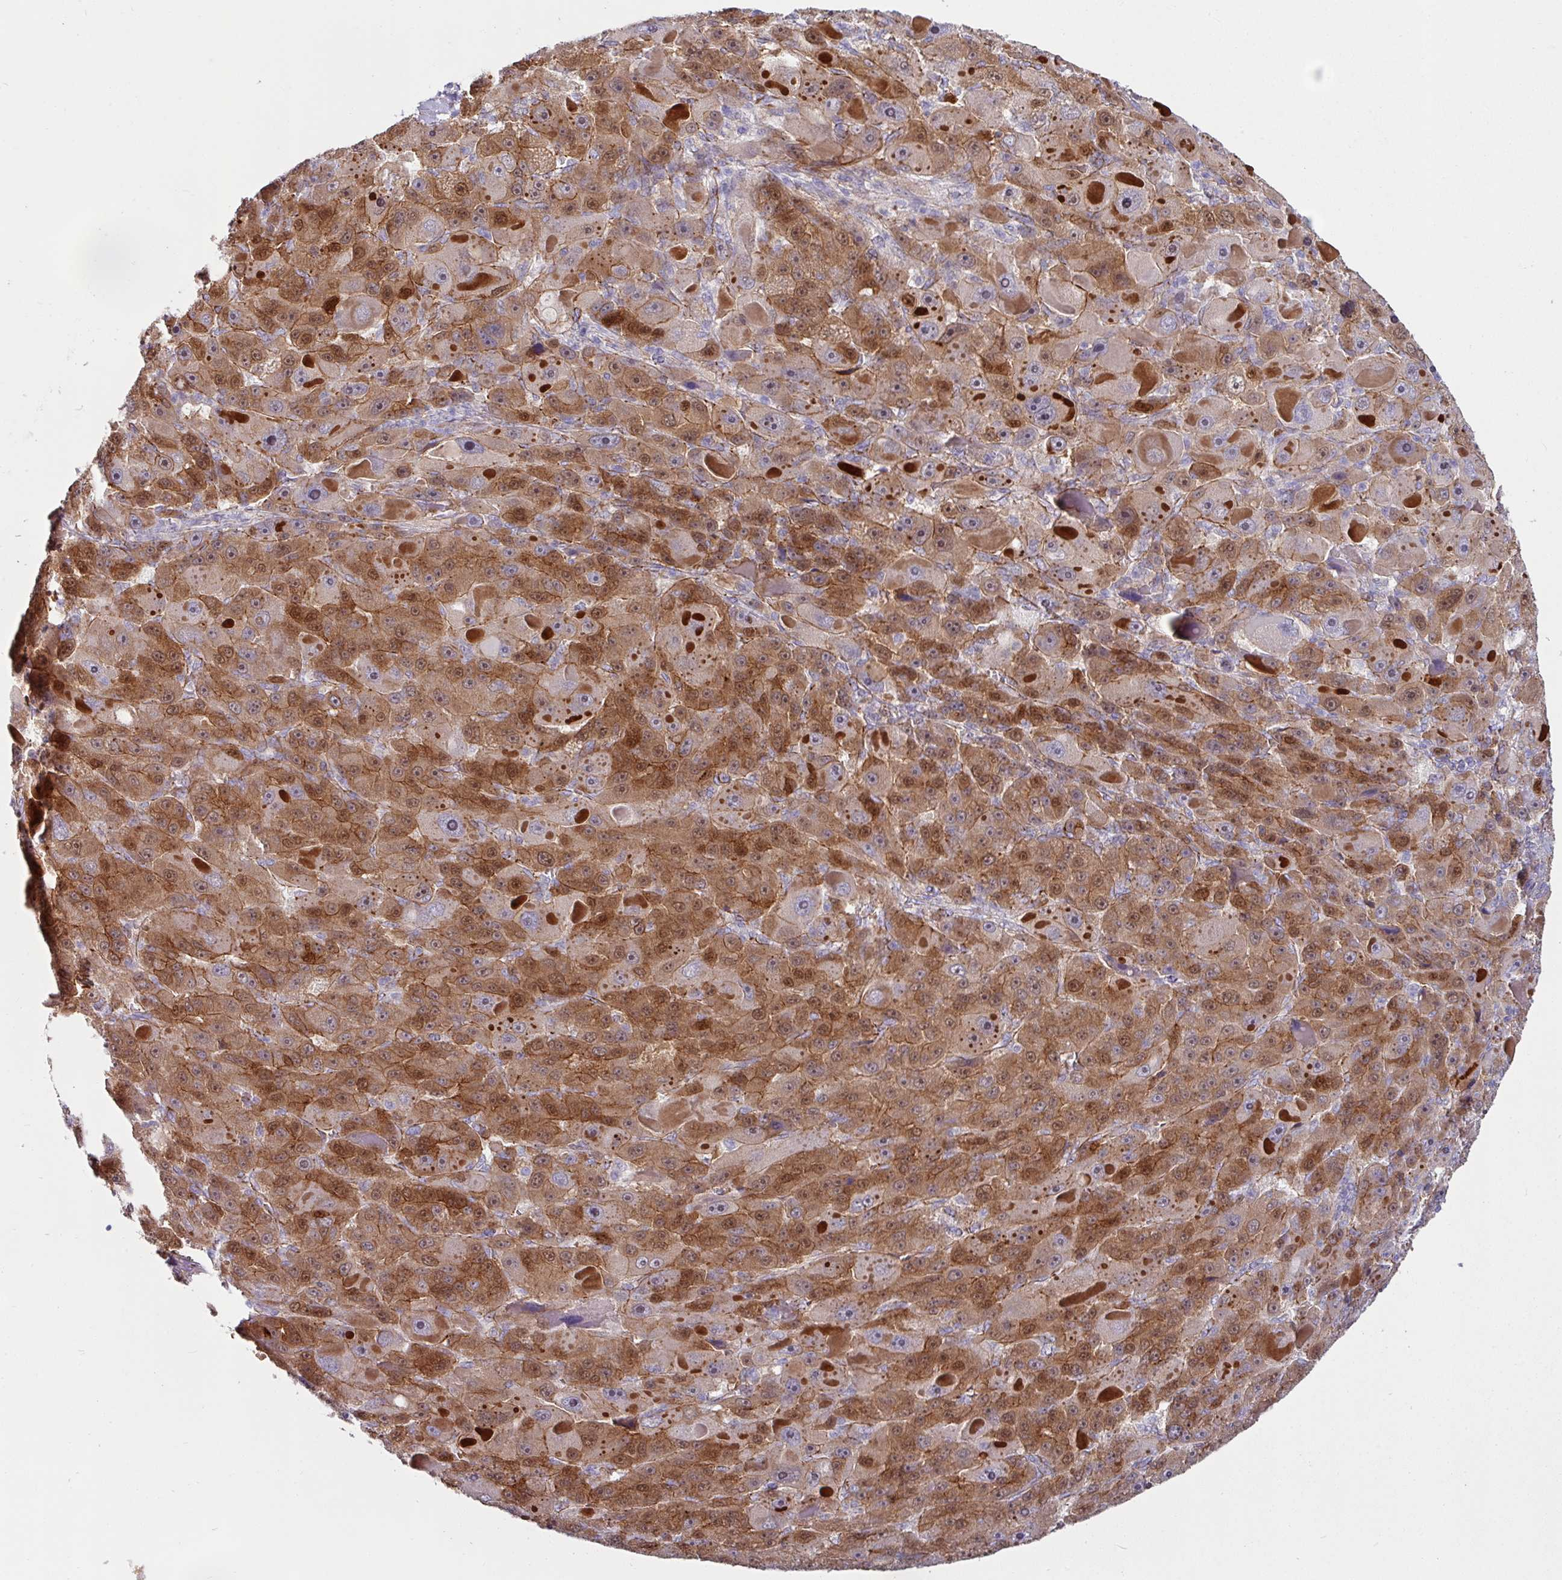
{"staining": {"intensity": "moderate", "quantity": ">75%", "location": "cytoplasmic/membranous,nuclear"}, "tissue": "liver cancer", "cell_type": "Tumor cells", "image_type": "cancer", "snomed": [{"axis": "morphology", "description": "Carcinoma, Hepatocellular, NOS"}, {"axis": "topography", "description": "Liver"}], "caption": "This image displays immunohistochemistry staining of liver hepatocellular carcinoma, with medium moderate cytoplasmic/membranous and nuclear positivity in about >75% of tumor cells.", "gene": "JUP", "patient": {"sex": "male", "age": 76}}